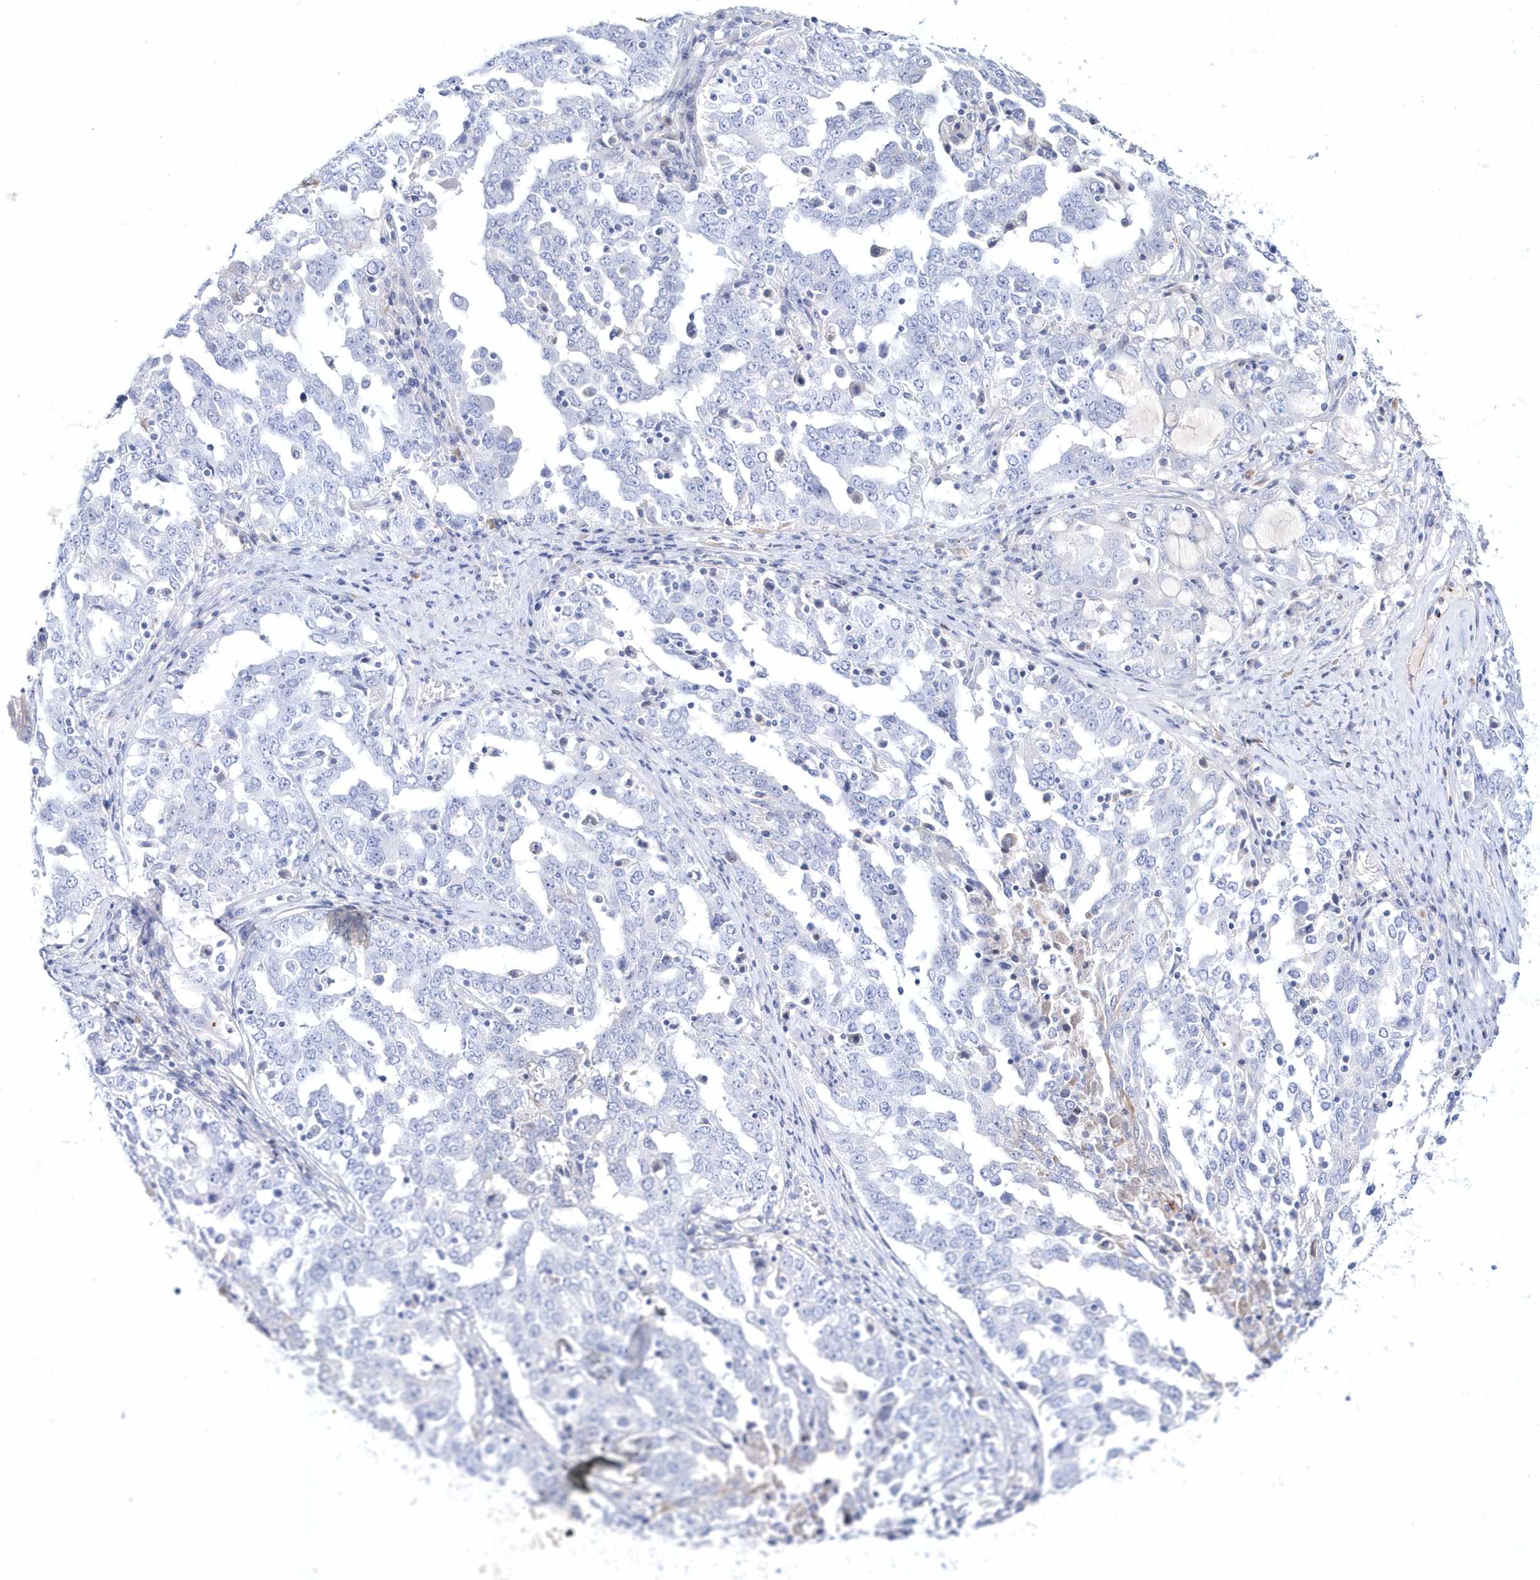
{"staining": {"intensity": "negative", "quantity": "none", "location": "none"}, "tissue": "ovarian cancer", "cell_type": "Tumor cells", "image_type": "cancer", "snomed": [{"axis": "morphology", "description": "Carcinoma, endometroid"}, {"axis": "topography", "description": "Ovary"}], "caption": "High magnification brightfield microscopy of endometroid carcinoma (ovarian) stained with DAB (brown) and counterstained with hematoxylin (blue): tumor cells show no significant expression. Brightfield microscopy of immunohistochemistry (IHC) stained with DAB (3,3'-diaminobenzidine) (brown) and hematoxylin (blue), captured at high magnification.", "gene": "SPINK7", "patient": {"sex": "female", "age": 62}}